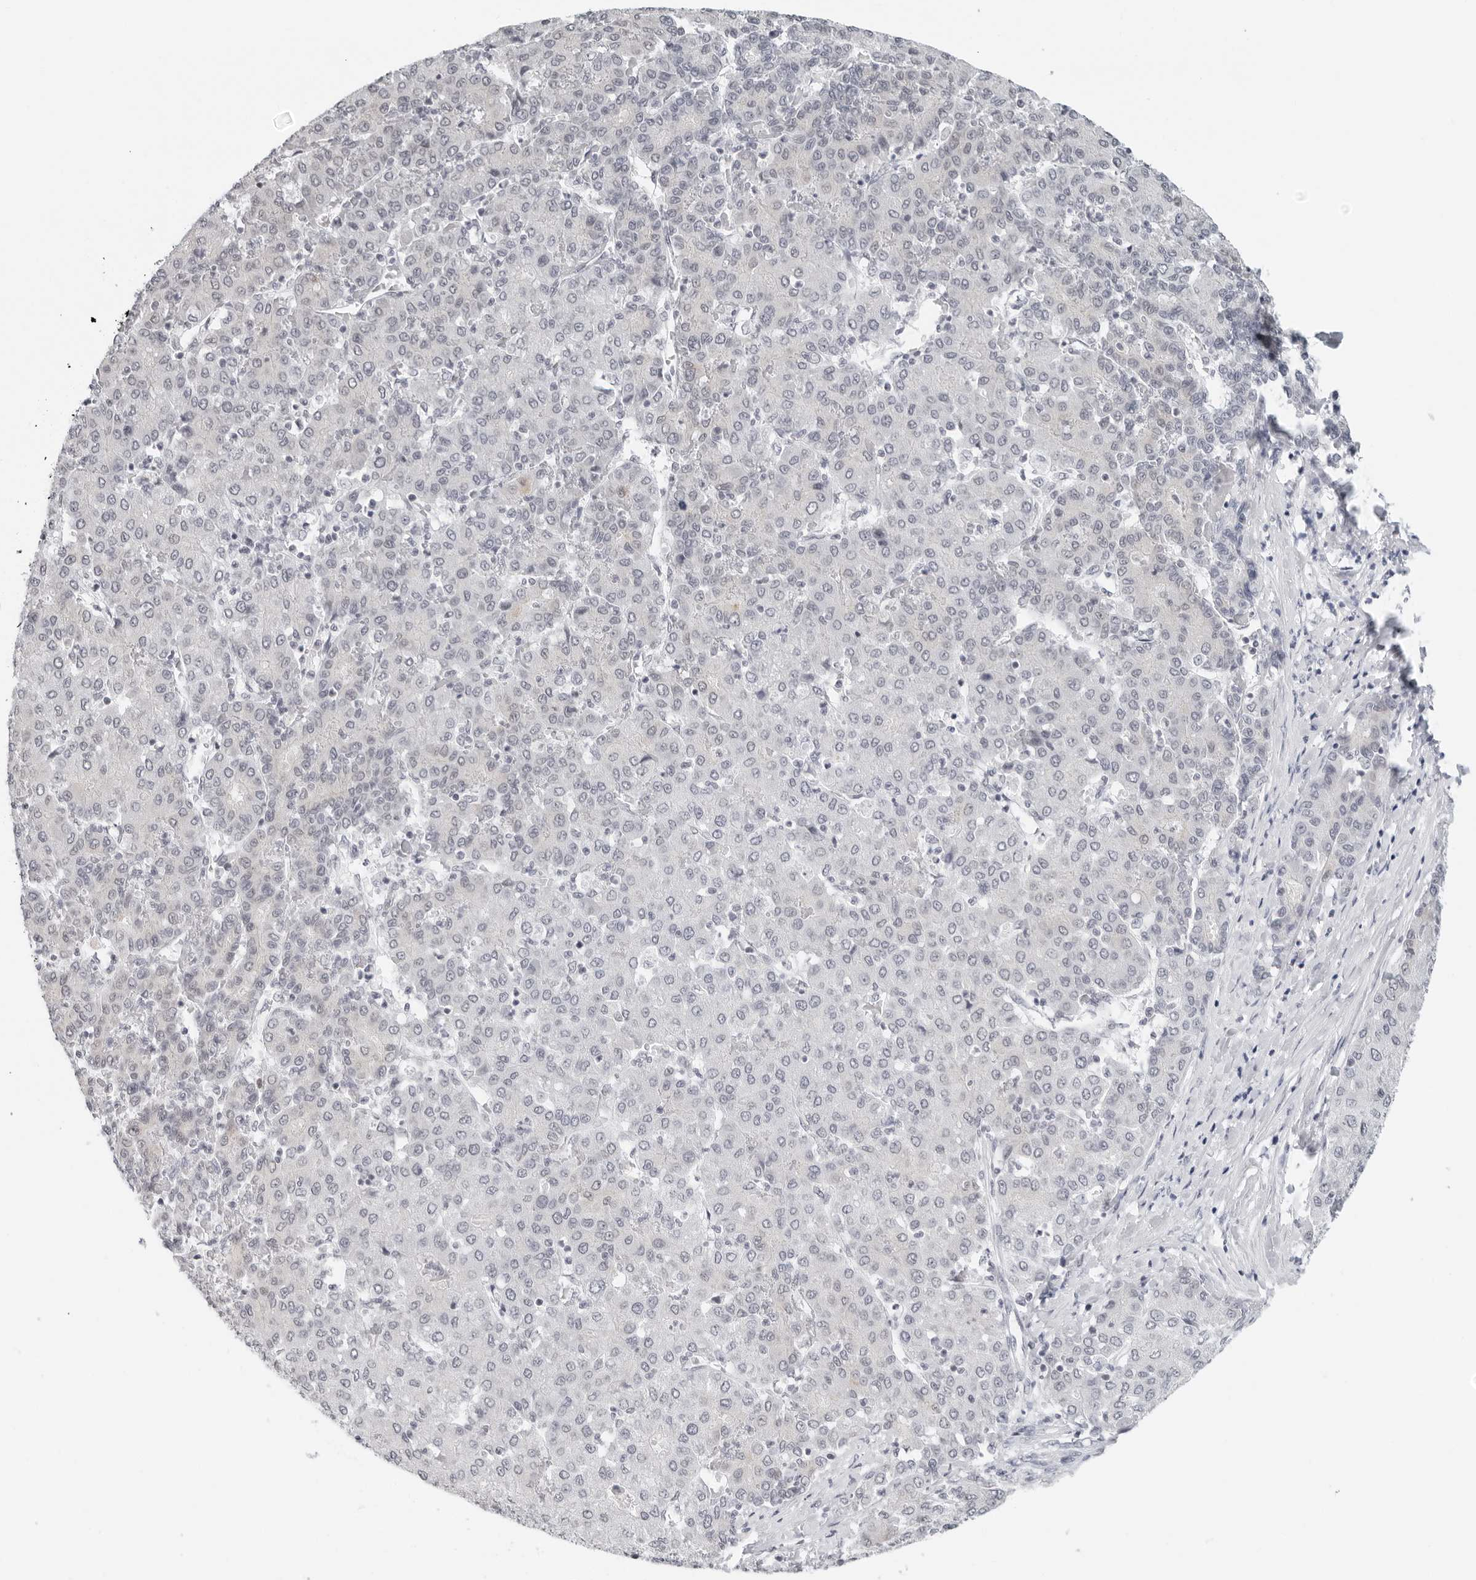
{"staining": {"intensity": "negative", "quantity": "none", "location": "none"}, "tissue": "liver cancer", "cell_type": "Tumor cells", "image_type": "cancer", "snomed": [{"axis": "morphology", "description": "Carcinoma, Hepatocellular, NOS"}, {"axis": "topography", "description": "Liver"}], "caption": "High magnification brightfield microscopy of liver cancer stained with DAB (3,3'-diaminobenzidine) (brown) and counterstained with hematoxylin (blue): tumor cells show no significant positivity.", "gene": "FLG2", "patient": {"sex": "male", "age": 65}}